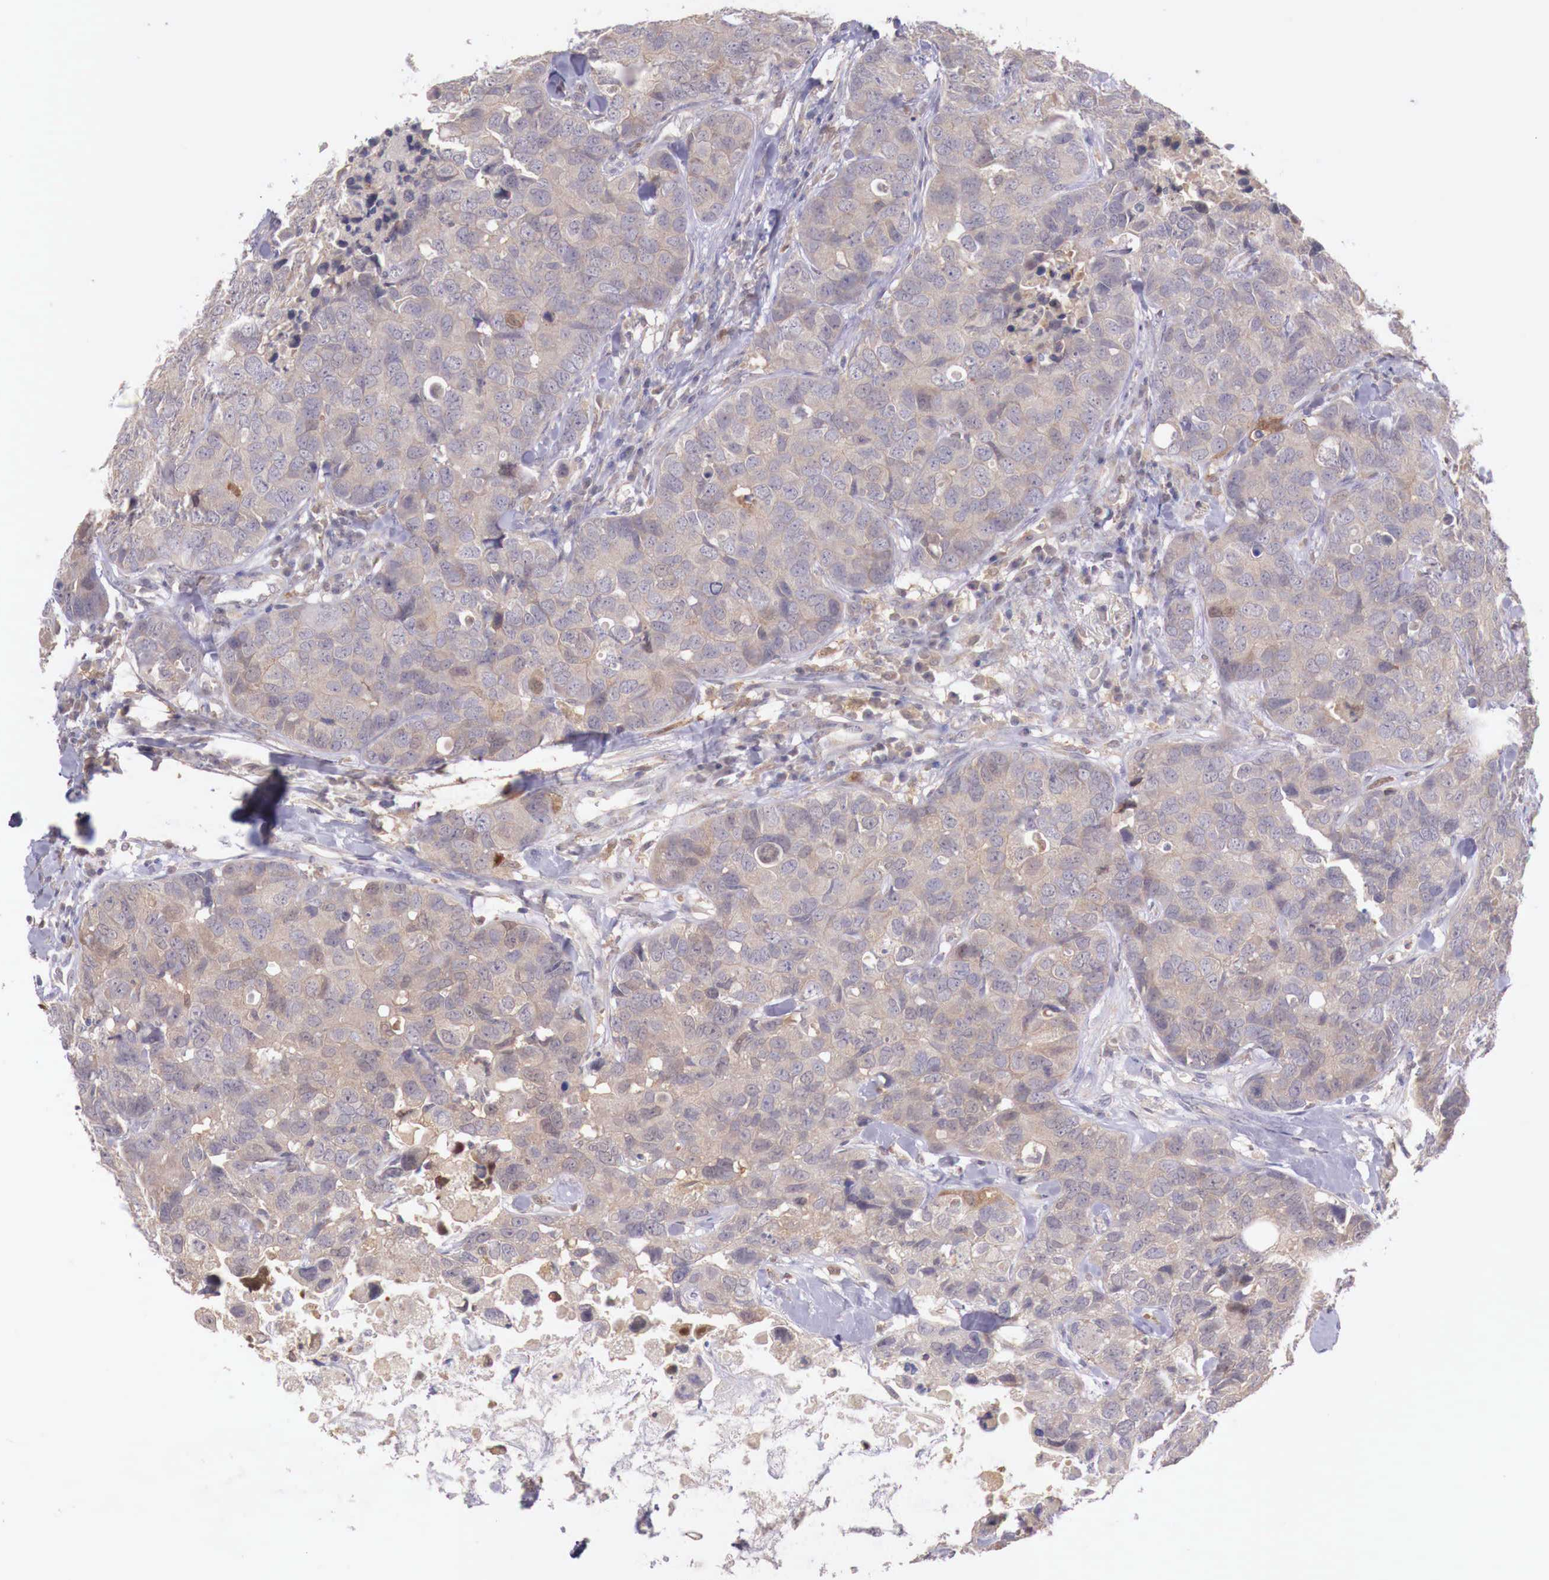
{"staining": {"intensity": "weak", "quantity": ">75%", "location": "cytoplasmic/membranous"}, "tissue": "breast cancer", "cell_type": "Tumor cells", "image_type": "cancer", "snomed": [{"axis": "morphology", "description": "Duct carcinoma"}, {"axis": "topography", "description": "Breast"}], "caption": "IHC histopathology image of infiltrating ductal carcinoma (breast) stained for a protein (brown), which displays low levels of weak cytoplasmic/membranous expression in approximately >75% of tumor cells.", "gene": "GAB2", "patient": {"sex": "female", "age": 91}}